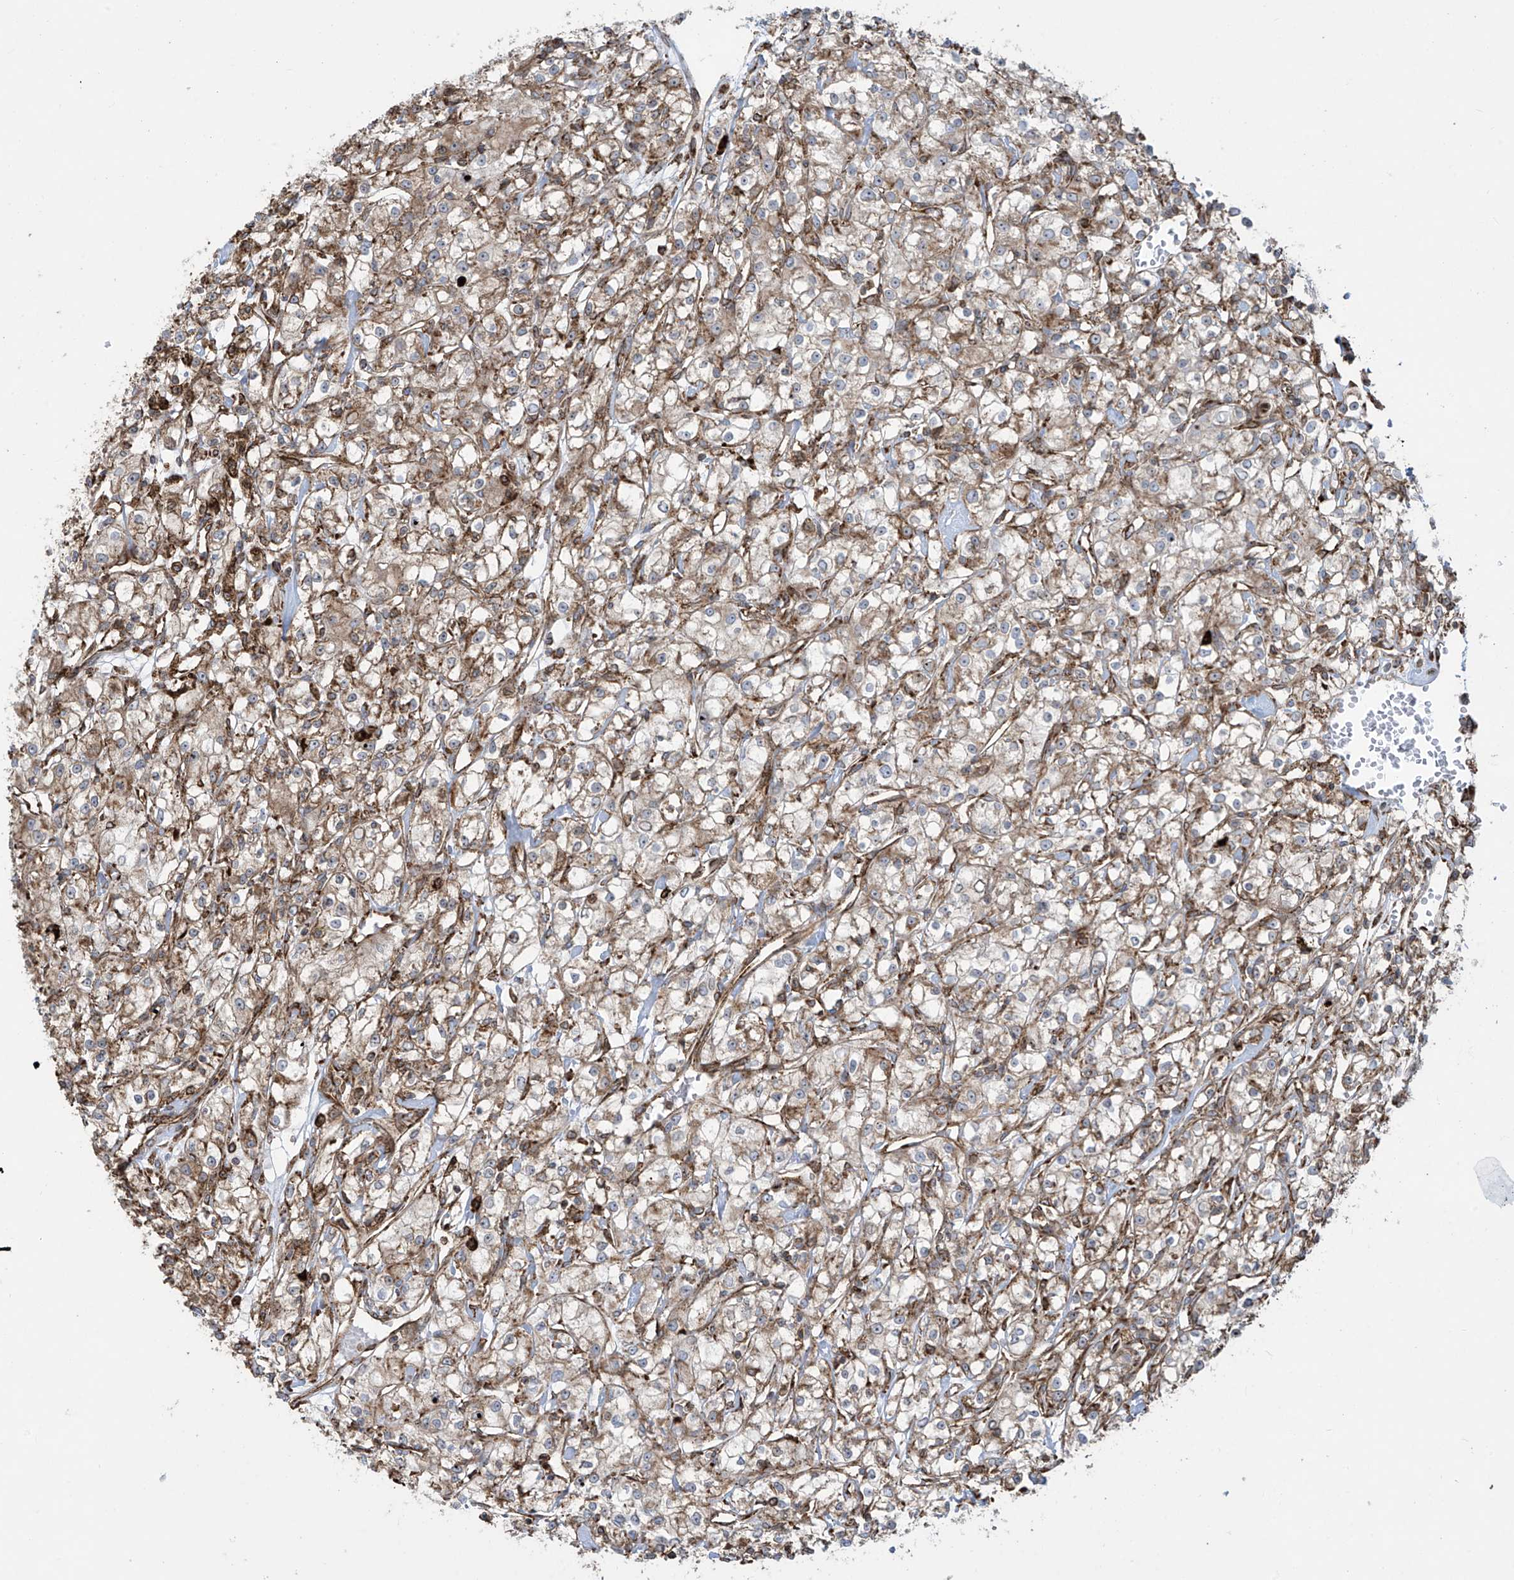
{"staining": {"intensity": "weak", "quantity": ">75%", "location": "cytoplasmic/membranous"}, "tissue": "renal cancer", "cell_type": "Tumor cells", "image_type": "cancer", "snomed": [{"axis": "morphology", "description": "Adenocarcinoma, NOS"}, {"axis": "topography", "description": "Kidney"}], "caption": "Weak cytoplasmic/membranous expression for a protein is identified in approximately >75% of tumor cells of renal cancer using immunohistochemistry.", "gene": "MX1", "patient": {"sex": "female", "age": 59}}